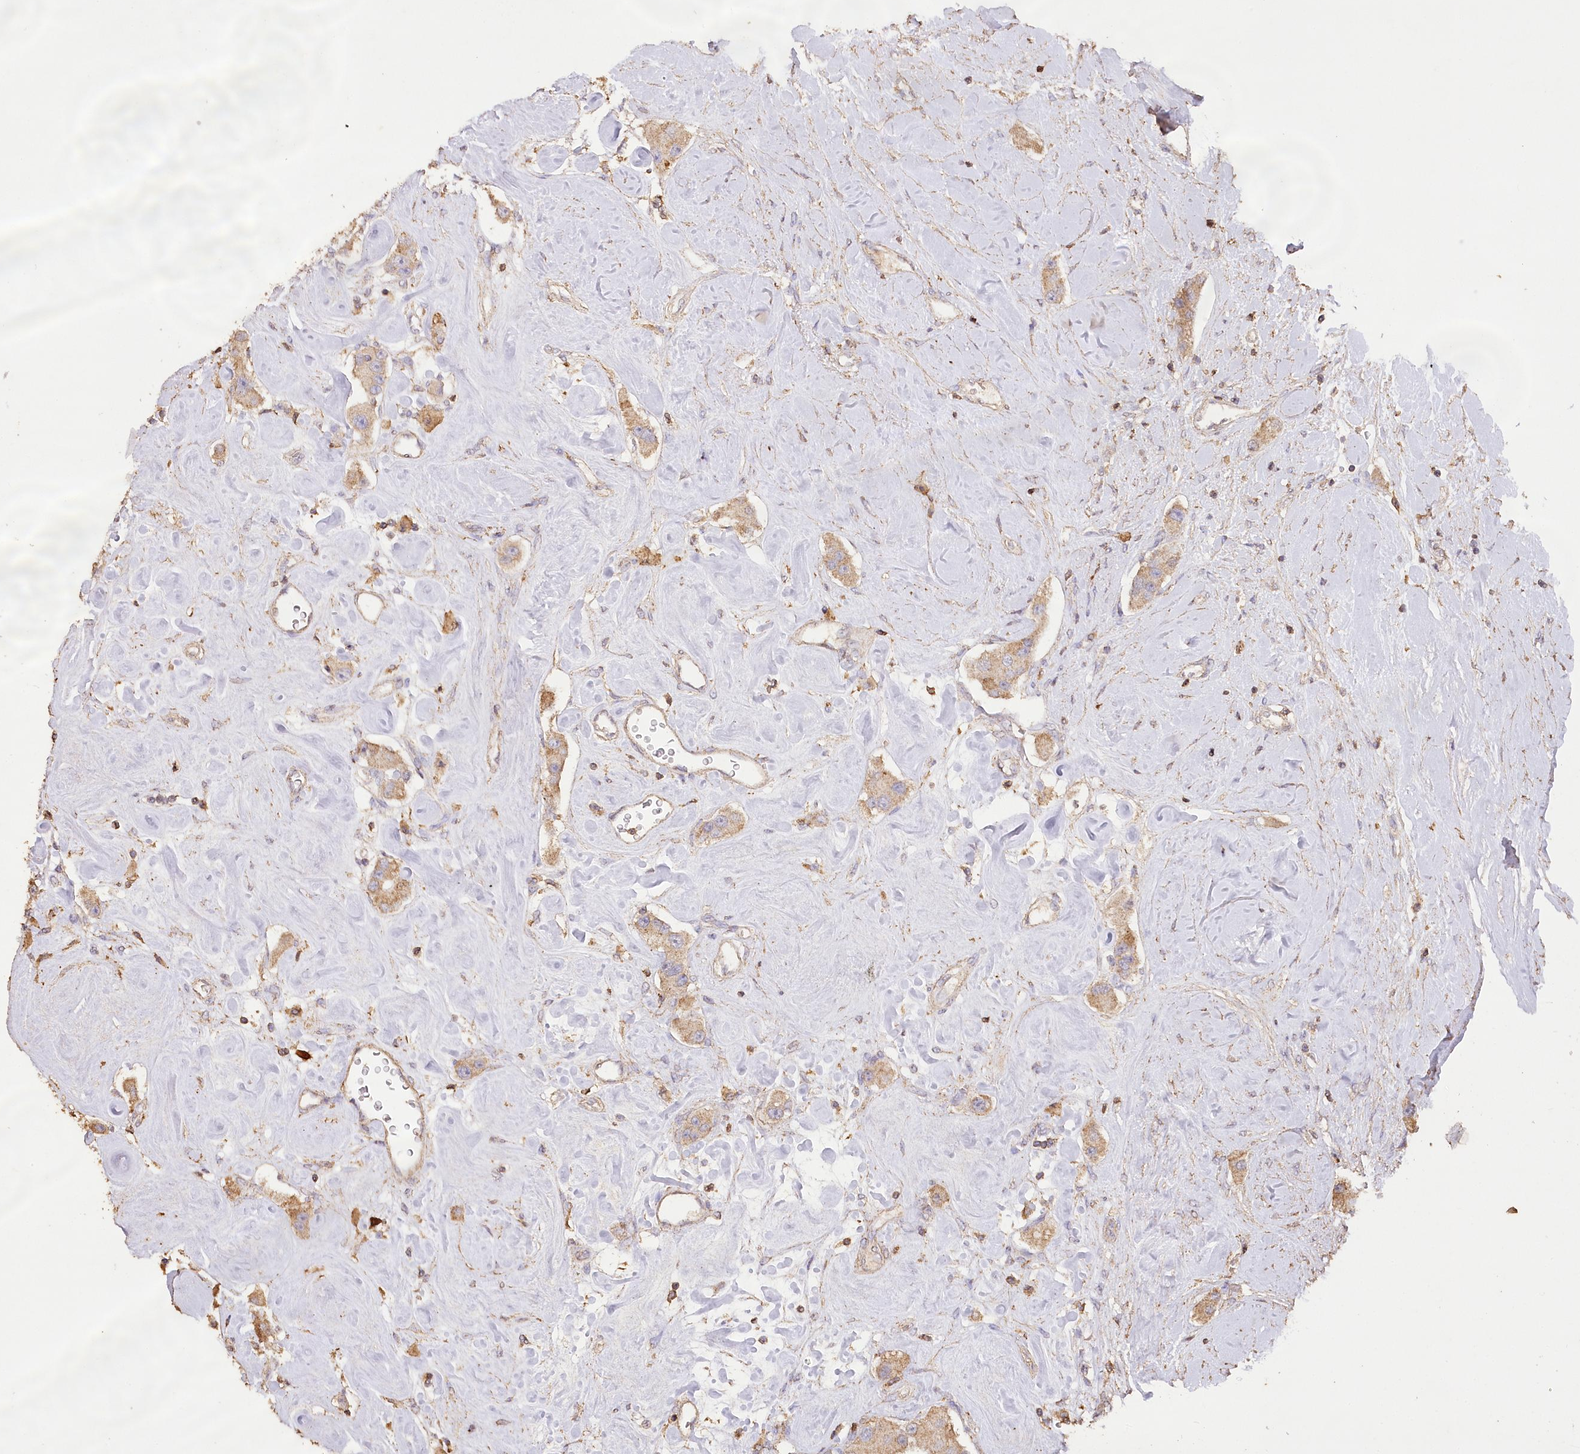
{"staining": {"intensity": "weak", "quantity": ">75%", "location": "cytoplasmic/membranous"}, "tissue": "carcinoid", "cell_type": "Tumor cells", "image_type": "cancer", "snomed": [{"axis": "morphology", "description": "Carcinoid, malignant, NOS"}, {"axis": "topography", "description": "Pancreas"}], "caption": "A brown stain highlights weak cytoplasmic/membranous staining of a protein in human carcinoid tumor cells.", "gene": "IREB2", "patient": {"sex": "male", "age": 41}}